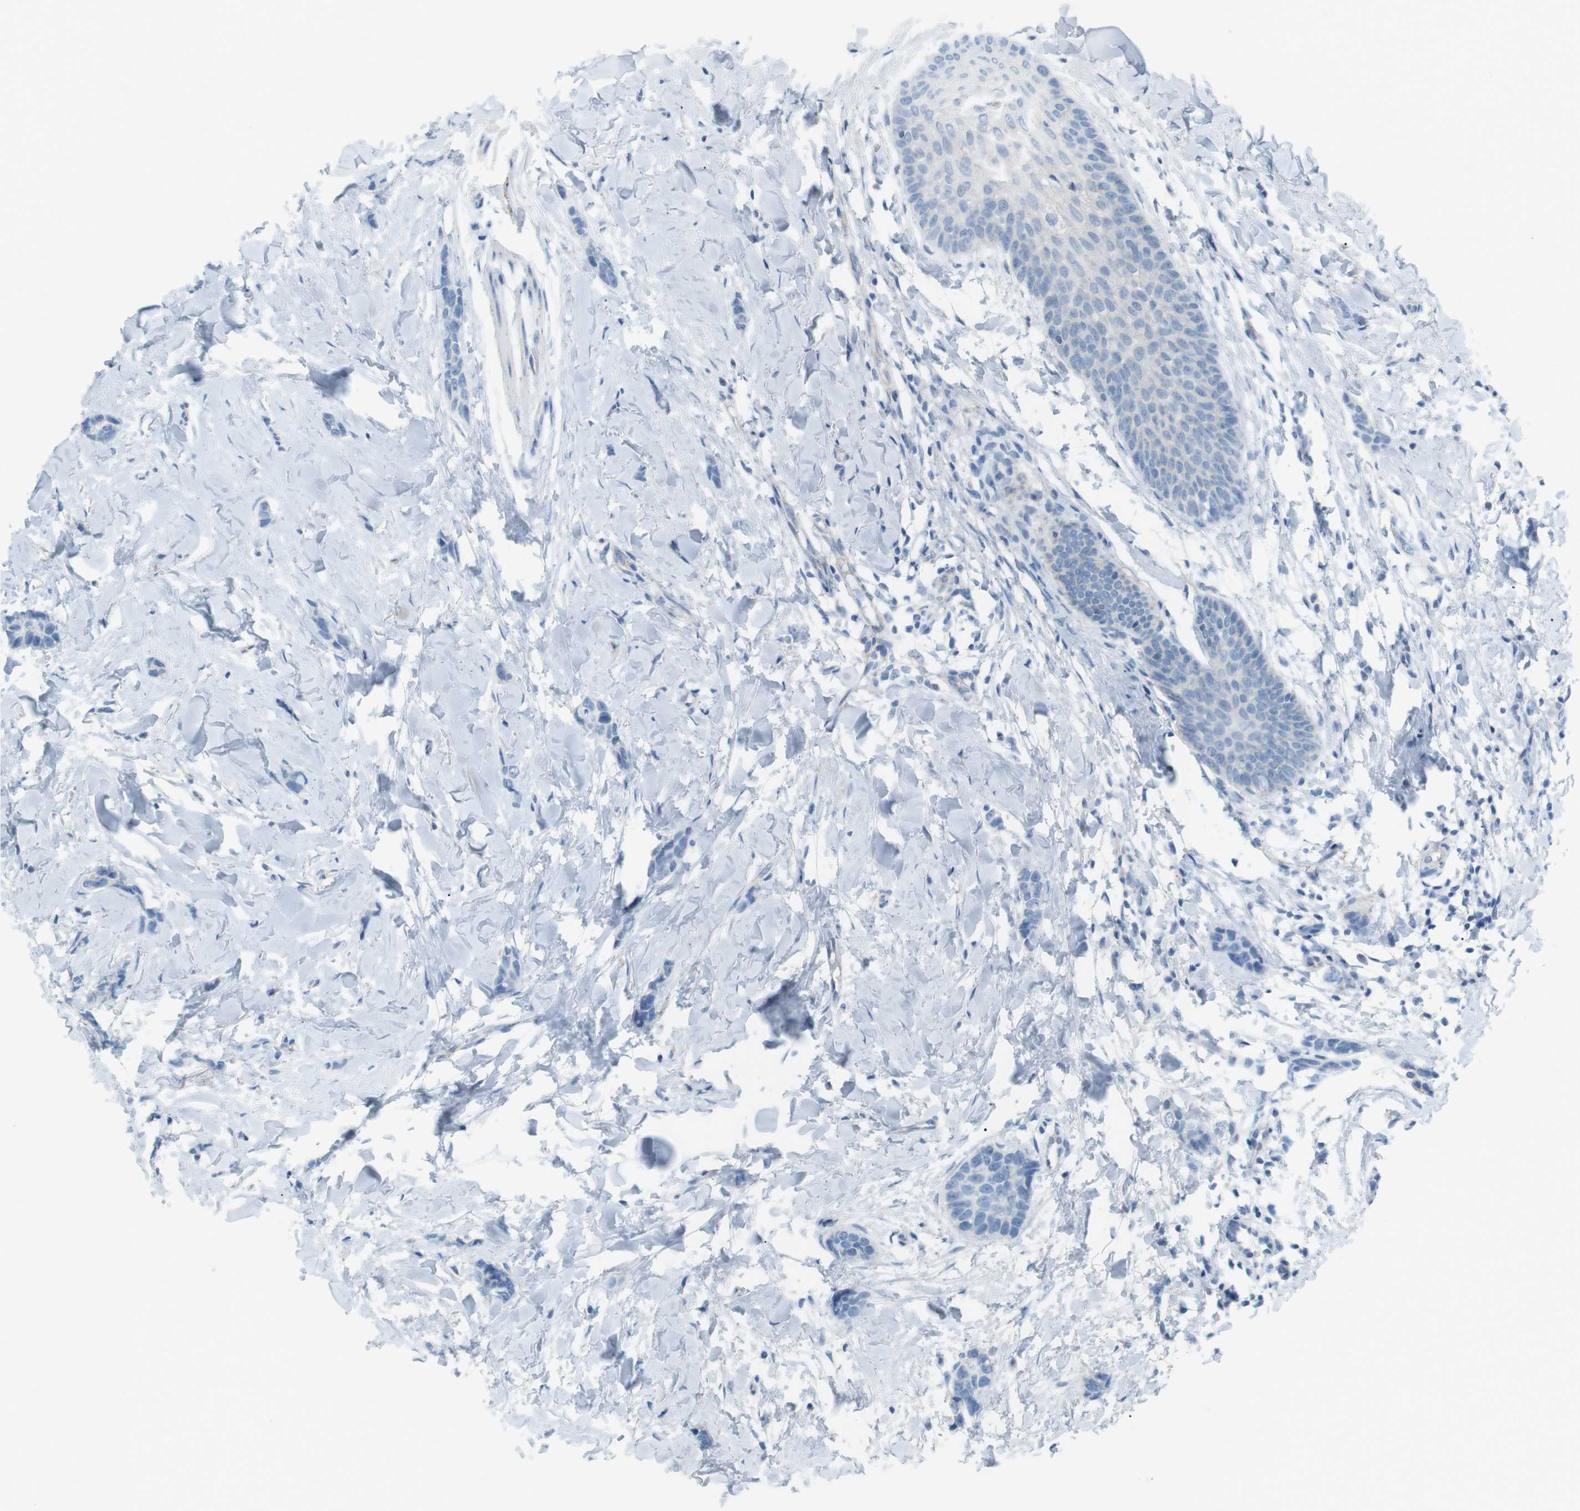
{"staining": {"intensity": "negative", "quantity": "none", "location": "none"}, "tissue": "breast cancer", "cell_type": "Tumor cells", "image_type": "cancer", "snomed": [{"axis": "morphology", "description": "Lobular carcinoma"}, {"axis": "topography", "description": "Skin"}, {"axis": "topography", "description": "Breast"}], "caption": "This is an immunohistochemistry (IHC) histopathology image of lobular carcinoma (breast). There is no positivity in tumor cells.", "gene": "VAMP1", "patient": {"sex": "female", "age": 46}}